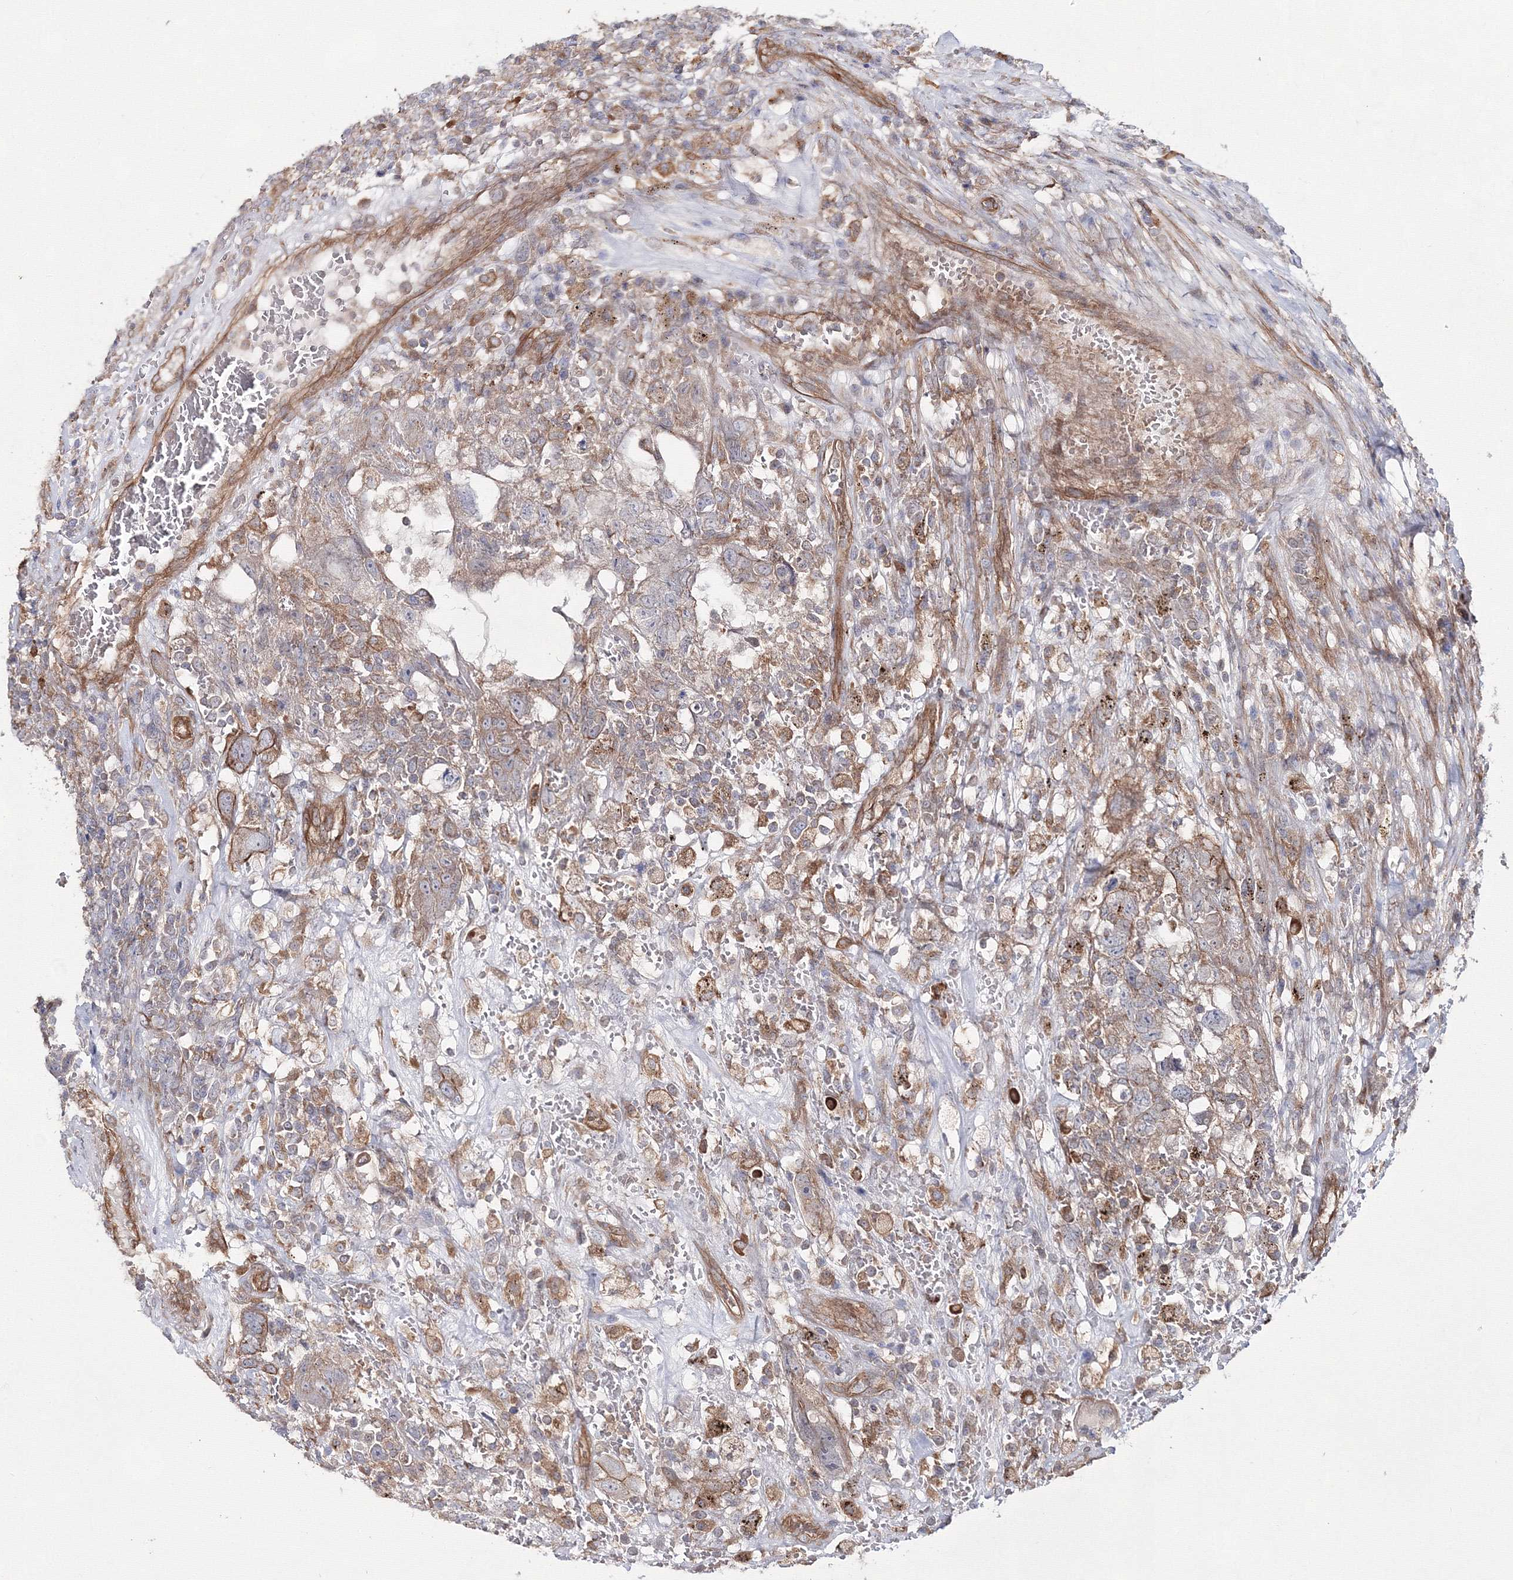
{"staining": {"intensity": "moderate", "quantity": "<25%", "location": "cytoplasmic/membranous"}, "tissue": "testis cancer", "cell_type": "Tumor cells", "image_type": "cancer", "snomed": [{"axis": "morphology", "description": "Carcinoma, Embryonal, NOS"}, {"axis": "topography", "description": "Testis"}], "caption": "Testis embryonal carcinoma stained with immunohistochemistry (IHC) exhibits moderate cytoplasmic/membranous expression in approximately <25% of tumor cells. (DAB (3,3'-diaminobenzidine) IHC, brown staining for protein, blue staining for nuclei).", "gene": "EXOC6", "patient": {"sex": "male", "age": 26}}